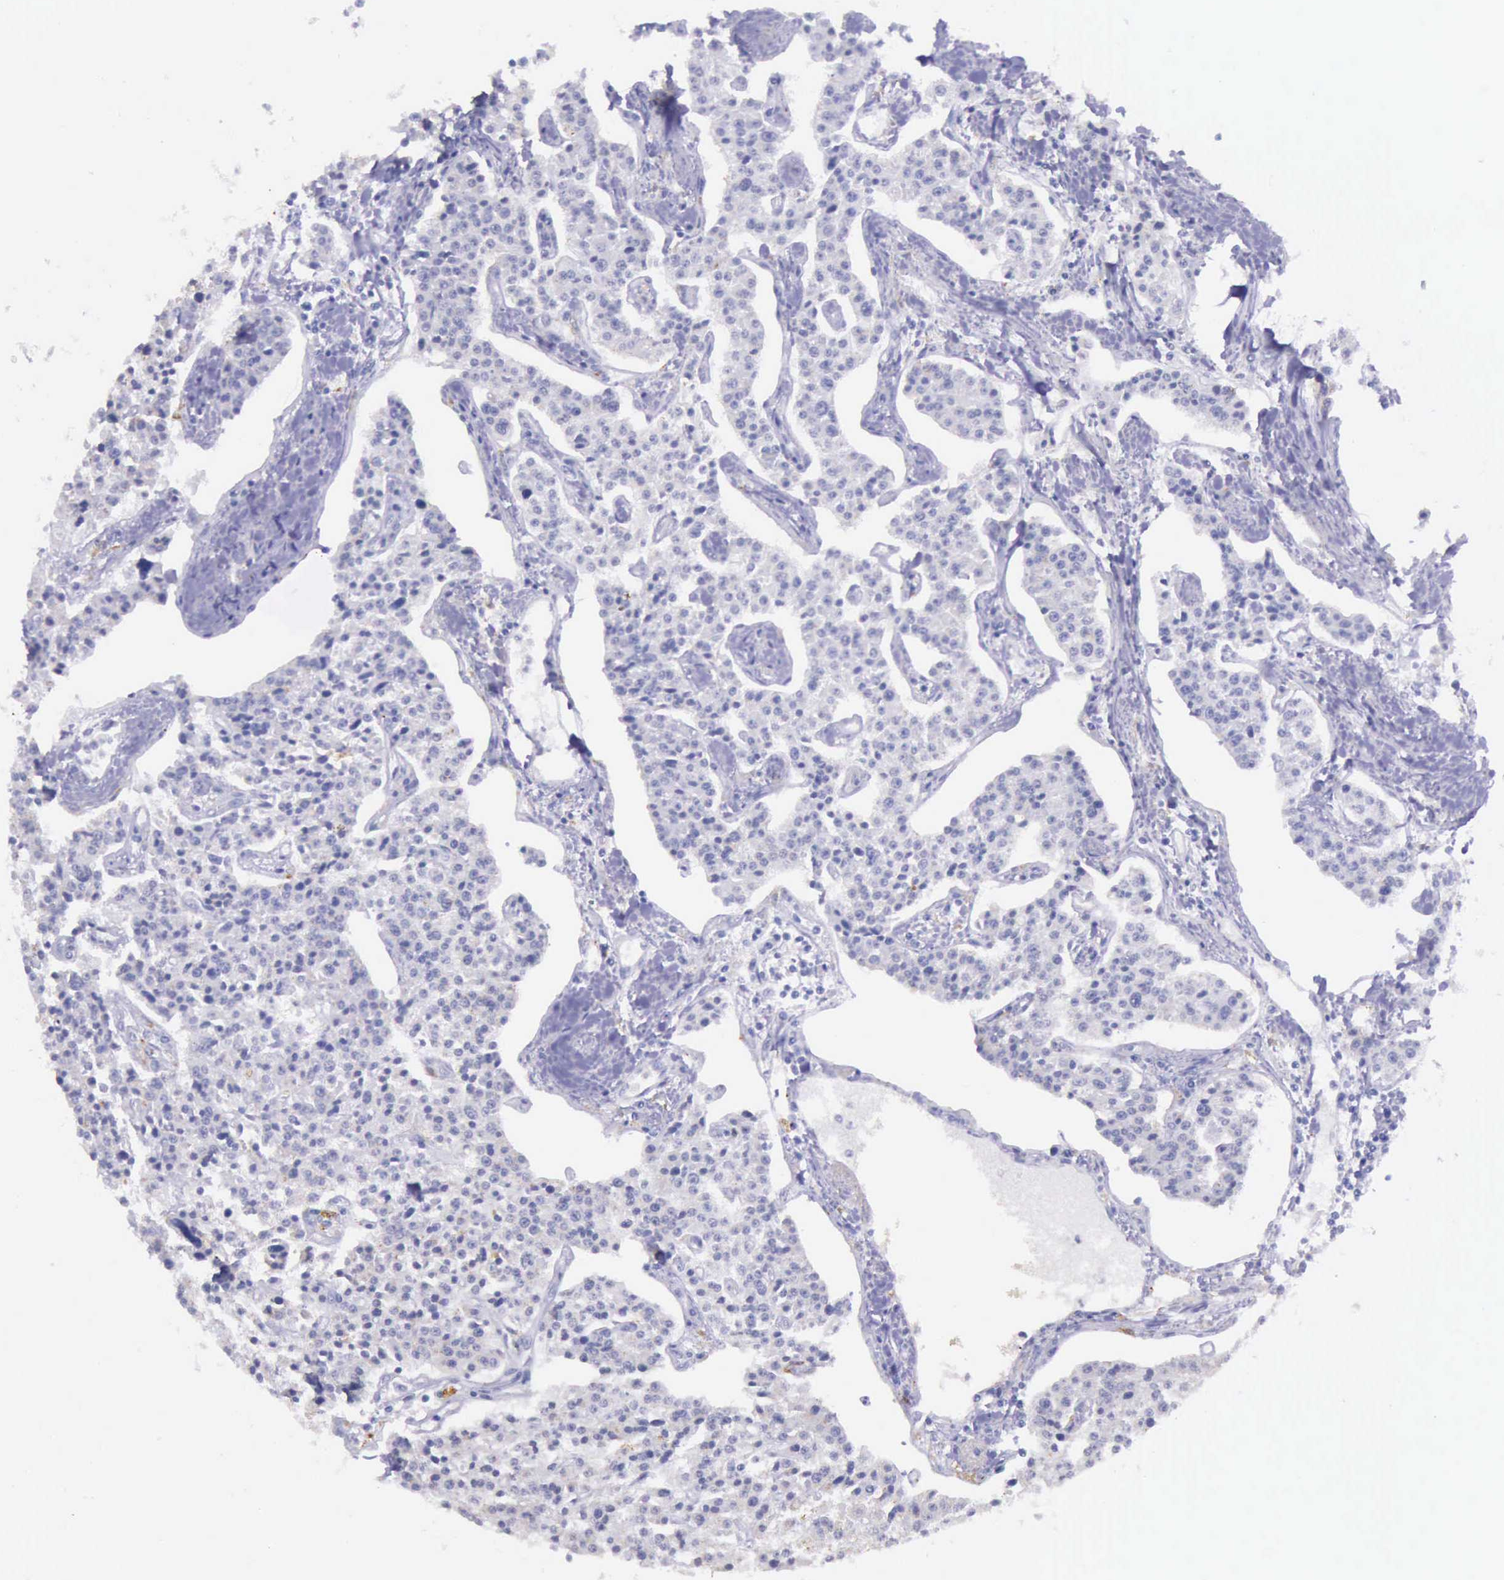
{"staining": {"intensity": "negative", "quantity": "none", "location": "none"}, "tissue": "carcinoid", "cell_type": "Tumor cells", "image_type": "cancer", "snomed": [{"axis": "morphology", "description": "Carcinoid, malignant, NOS"}, {"axis": "topography", "description": "Stomach"}], "caption": "High power microscopy micrograph of an IHC image of malignant carcinoid, revealing no significant expression in tumor cells.", "gene": "GLA", "patient": {"sex": "female", "age": 76}}